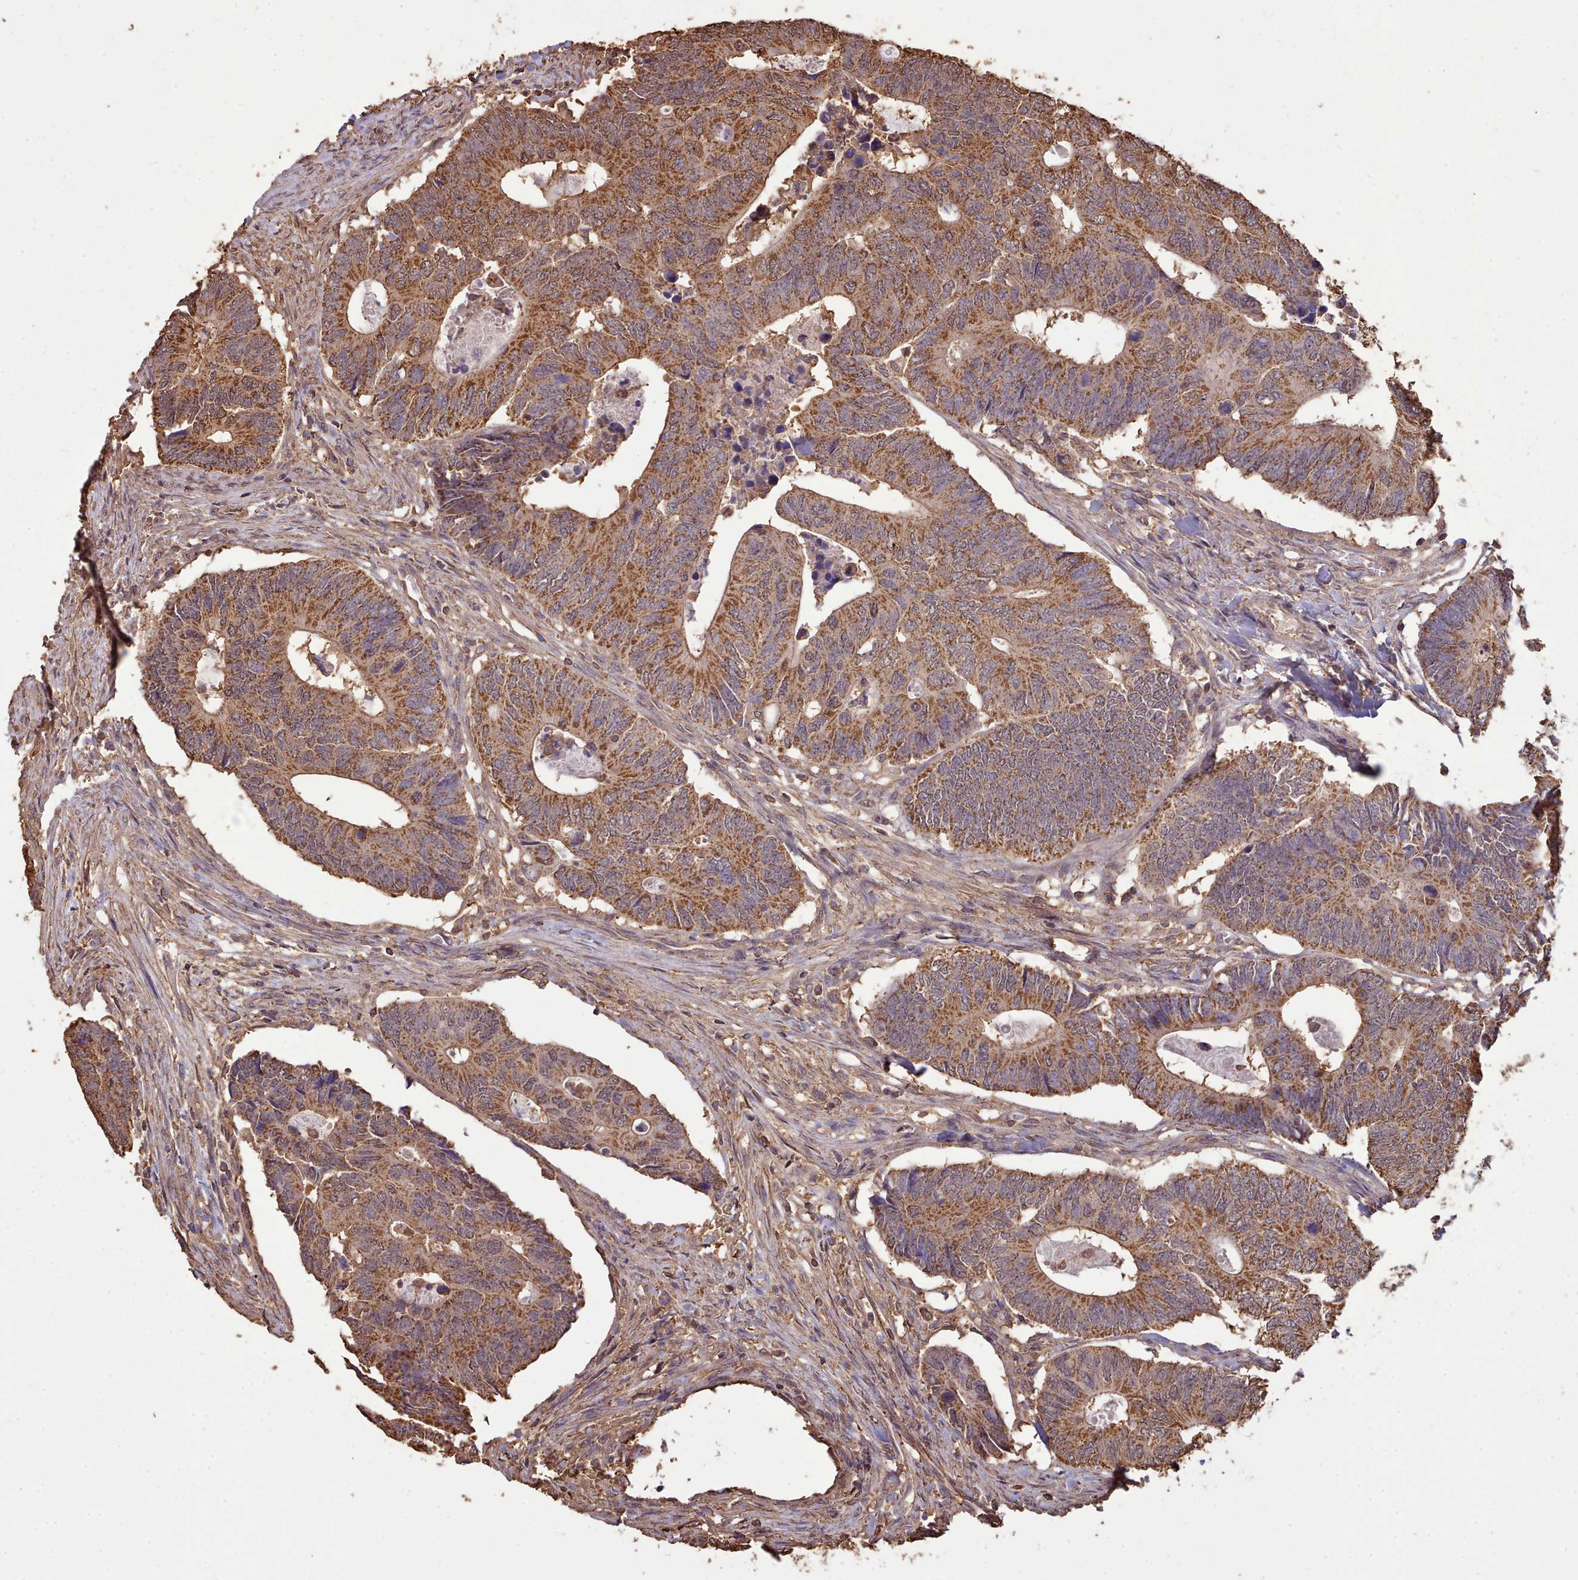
{"staining": {"intensity": "strong", "quantity": ">75%", "location": "cytoplasmic/membranous"}, "tissue": "colorectal cancer", "cell_type": "Tumor cells", "image_type": "cancer", "snomed": [{"axis": "morphology", "description": "Adenocarcinoma, NOS"}, {"axis": "topography", "description": "Colon"}], "caption": "Immunohistochemistry of colorectal cancer (adenocarcinoma) demonstrates high levels of strong cytoplasmic/membranous staining in about >75% of tumor cells.", "gene": "METRN", "patient": {"sex": "male", "age": 87}}